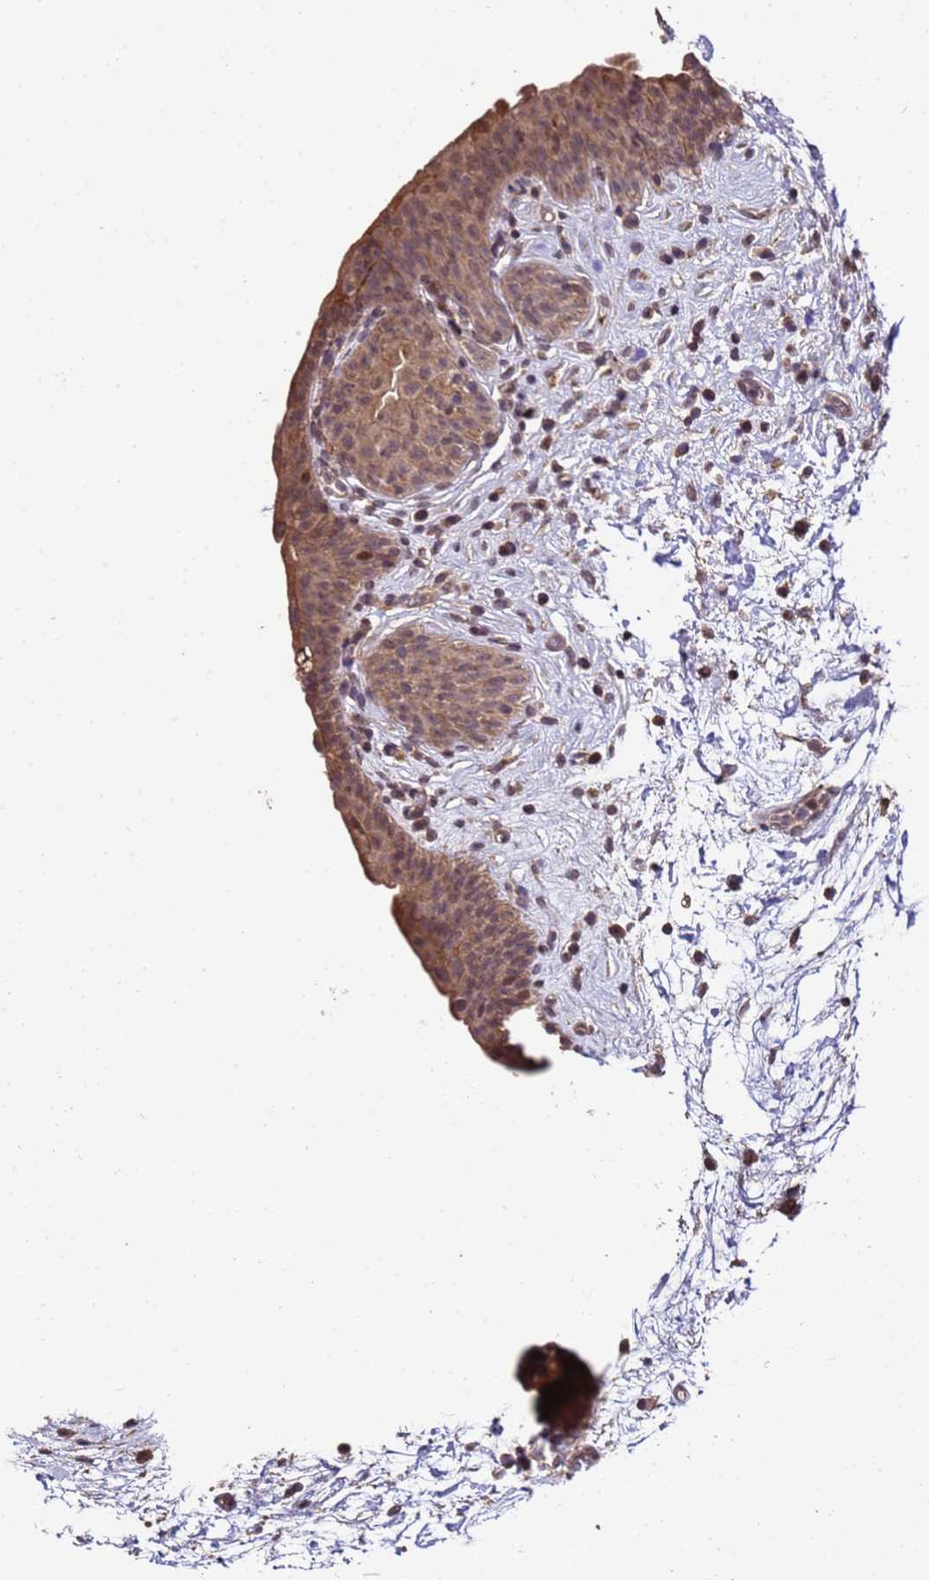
{"staining": {"intensity": "moderate", "quantity": ">75%", "location": "cytoplasmic/membranous"}, "tissue": "urinary bladder", "cell_type": "Urothelial cells", "image_type": "normal", "snomed": [{"axis": "morphology", "description": "Normal tissue, NOS"}, {"axis": "topography", "description": "Urinary bladder"}], "caption": "Immunohistochemical staining of benign urinary bladder reveals medium levels of moderate cytoplasmic/membranous positivity in approximately >75% of urothelial cells. (DAB IHC, brown staining for protein, blue staining for nuclei).", "gene": "PRODH", "patient": {"sex": "male", "age": 83}}